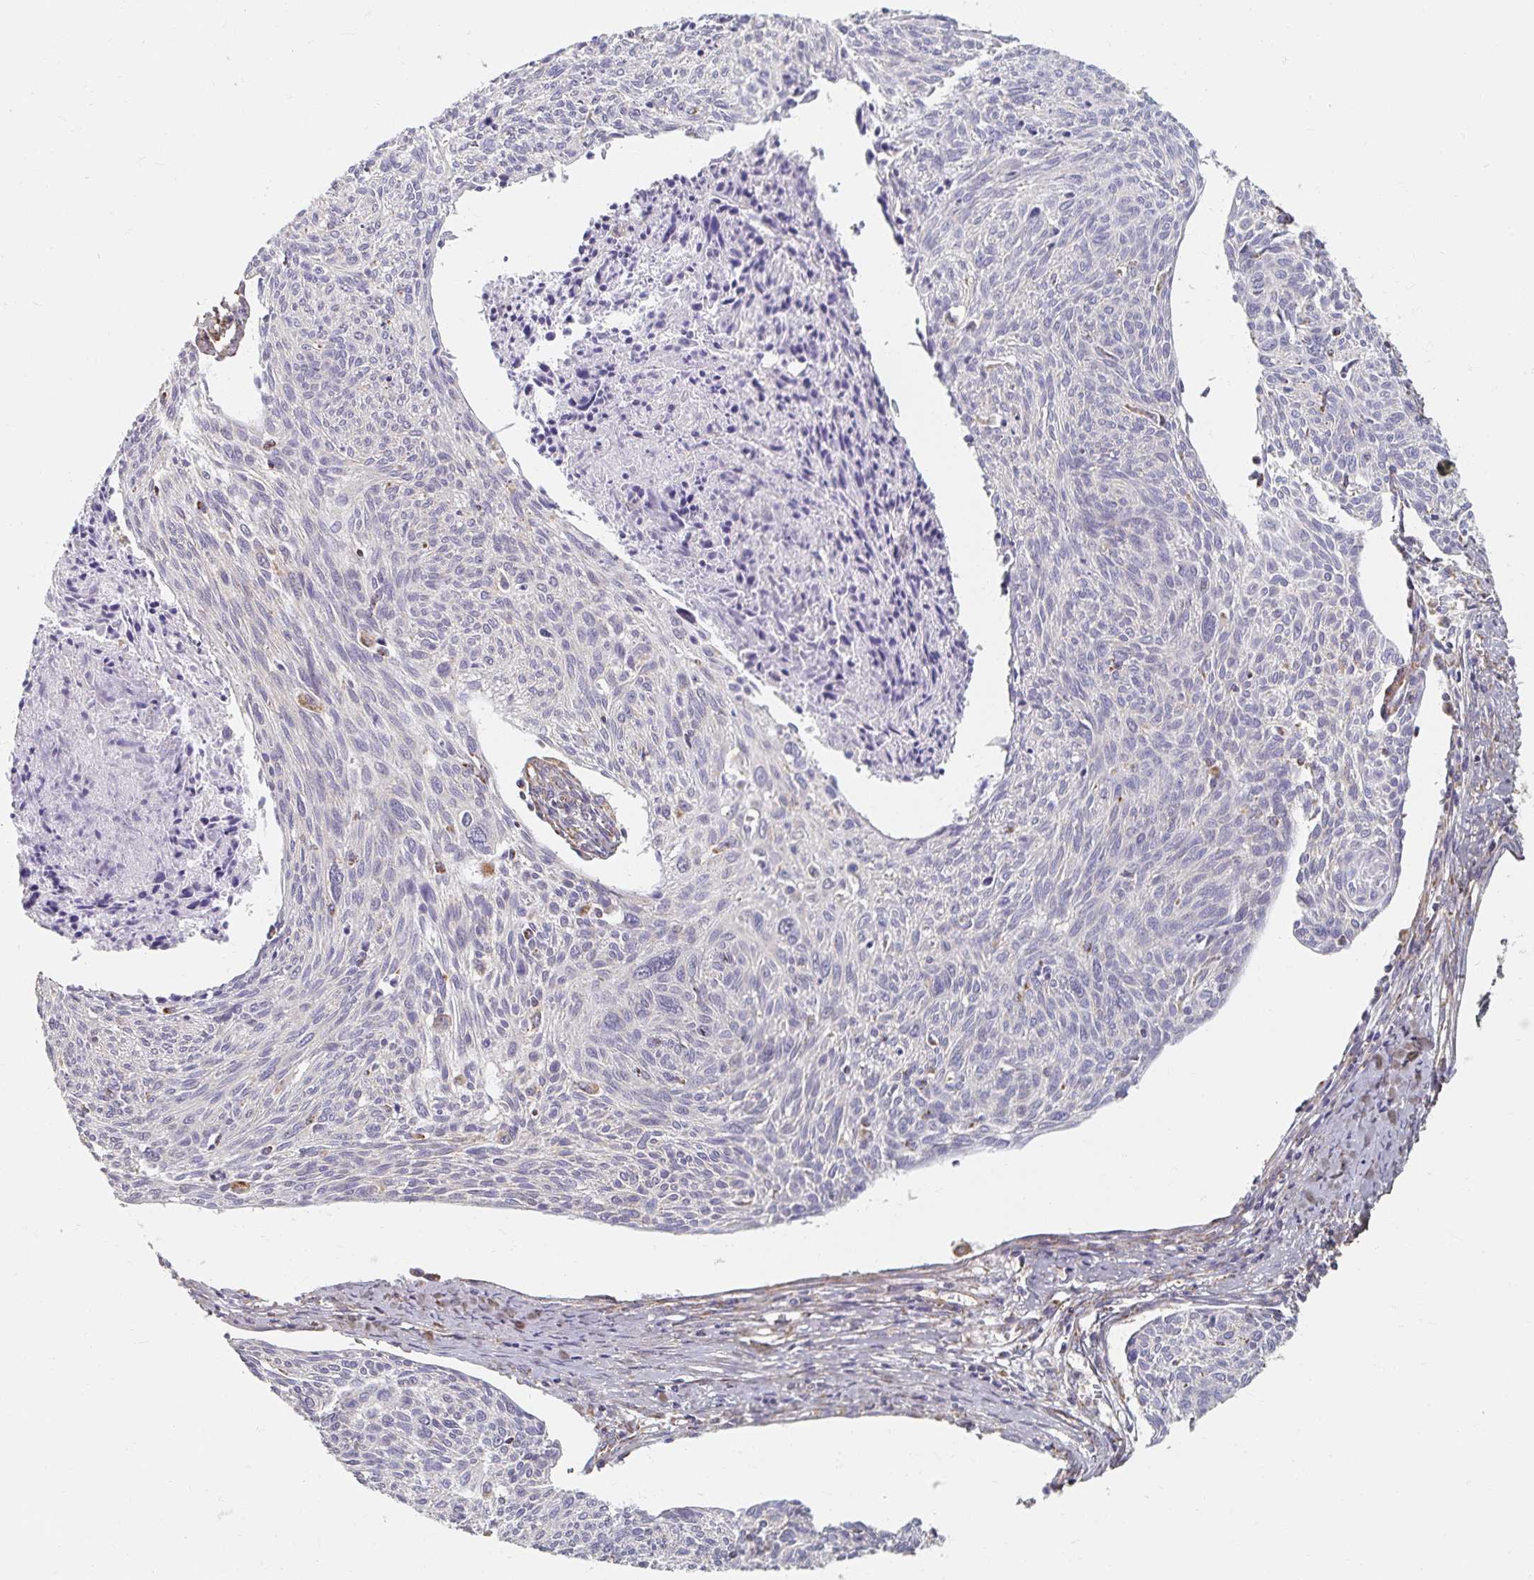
{"staining": {"intensity": "negative", "quantity": "none", "location": "none"}, "tissue": "cervical cancer", "cell_type": "Tumor cells", "image_type": "cancer", "snomed": [{"axis": "morphology", "description": "Squamous cell carcinoma, NOS"}, {"axis": "topography", "description": "Cervix"}], "caption": "Cervical squamous cell carcinoma was stained to show a protein in brown. There is no significant staining in tumor cells.", "gene": "MAVS", "patient": {"sex": "female", "age": 49}}